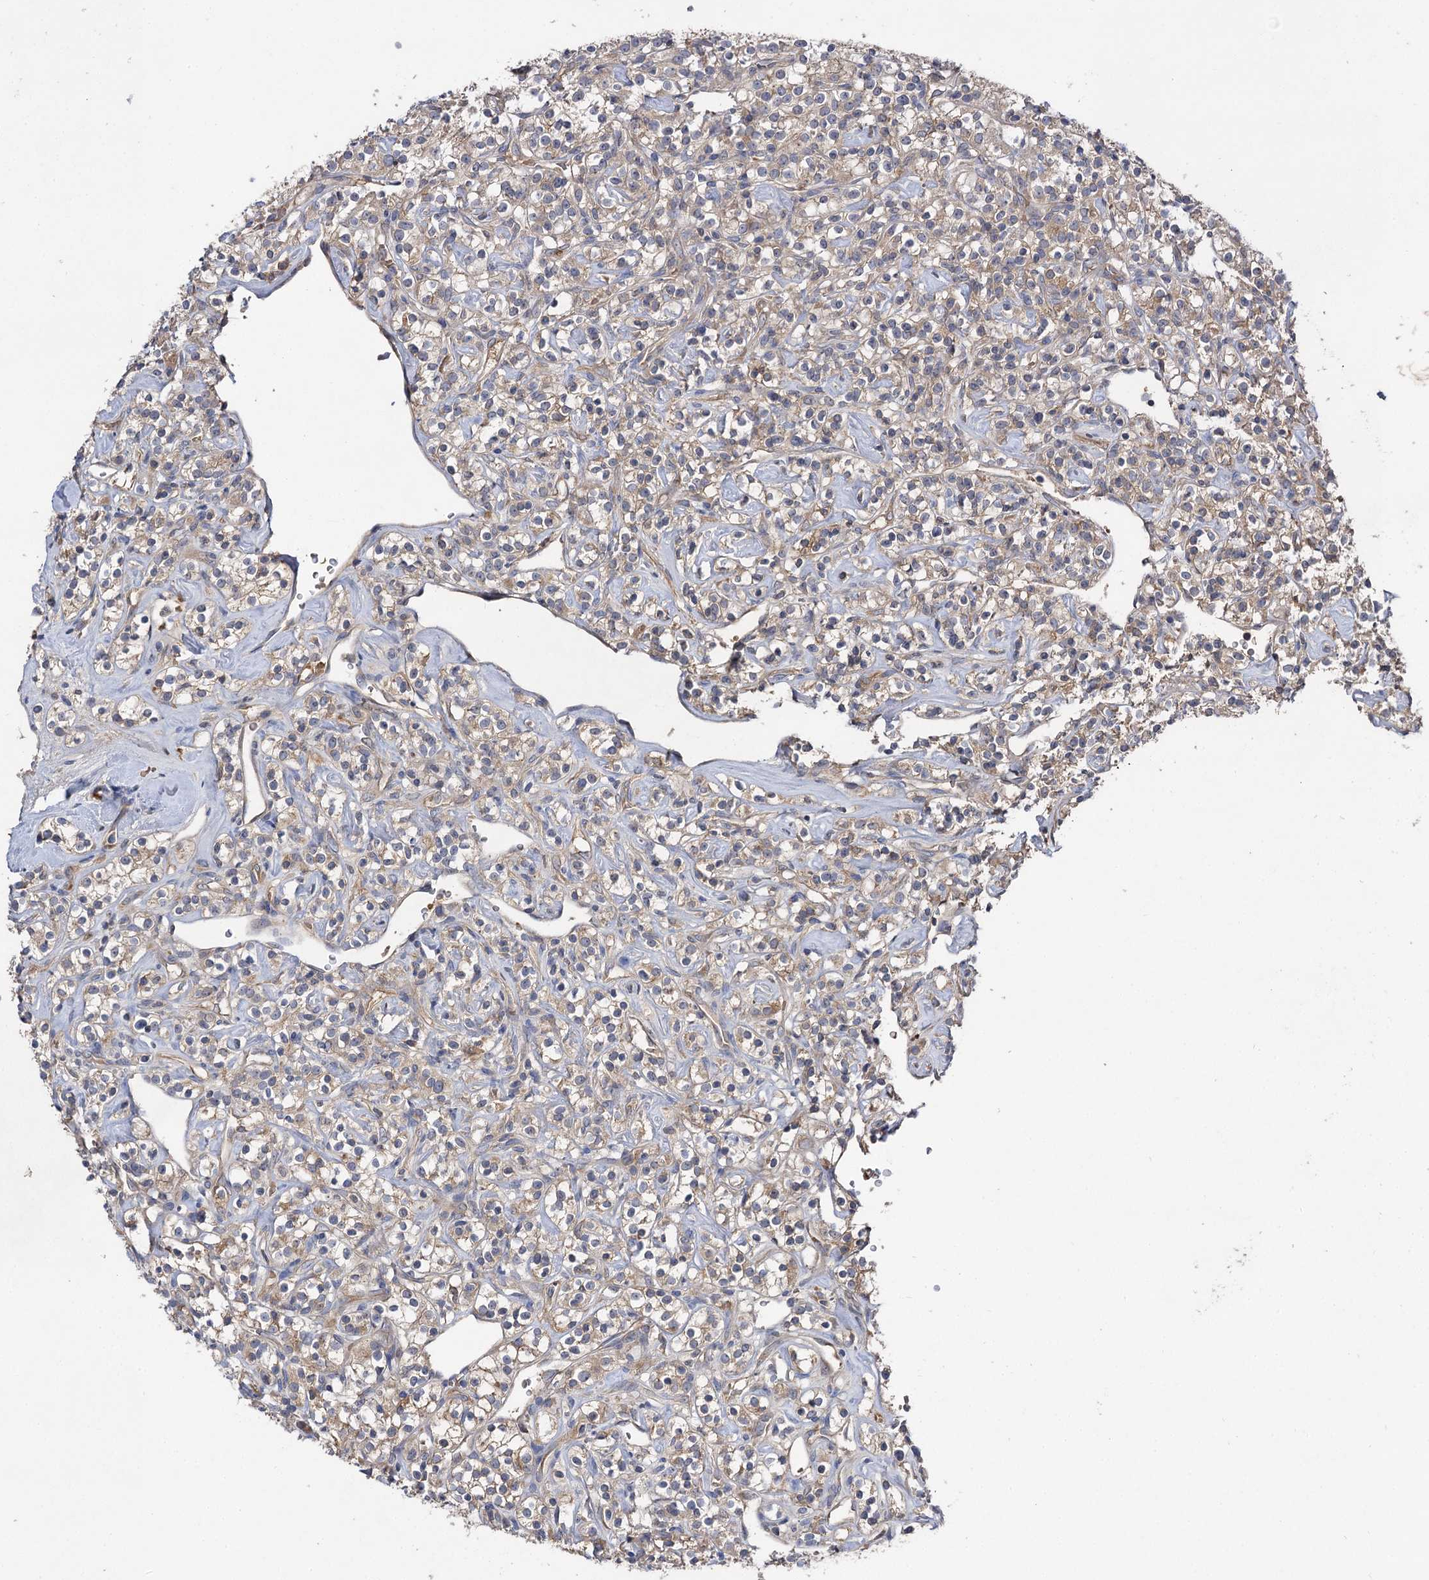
{"staining": {"intensity": "weak", "quantity": ">75%", "location": "cytoplasmic/membranous"}, "tissue": "renal cancer", "cell_type": "Tumor cells", "image_type": "cancer", "snomed": [{"axis": "morphology", "description": "Adenocarcinoma, NOS"}, {"axis": "topography", "description": "Kidney"}], "caption": "Immunohistochemical staining of renal cancer (adenocarcinoma) exhibits low levels of weak cytoplasmic/membranous expression in approximately >75% of tumor cells.", "gene": "USP50", "patient": {"sex": "male", "age": 77}}